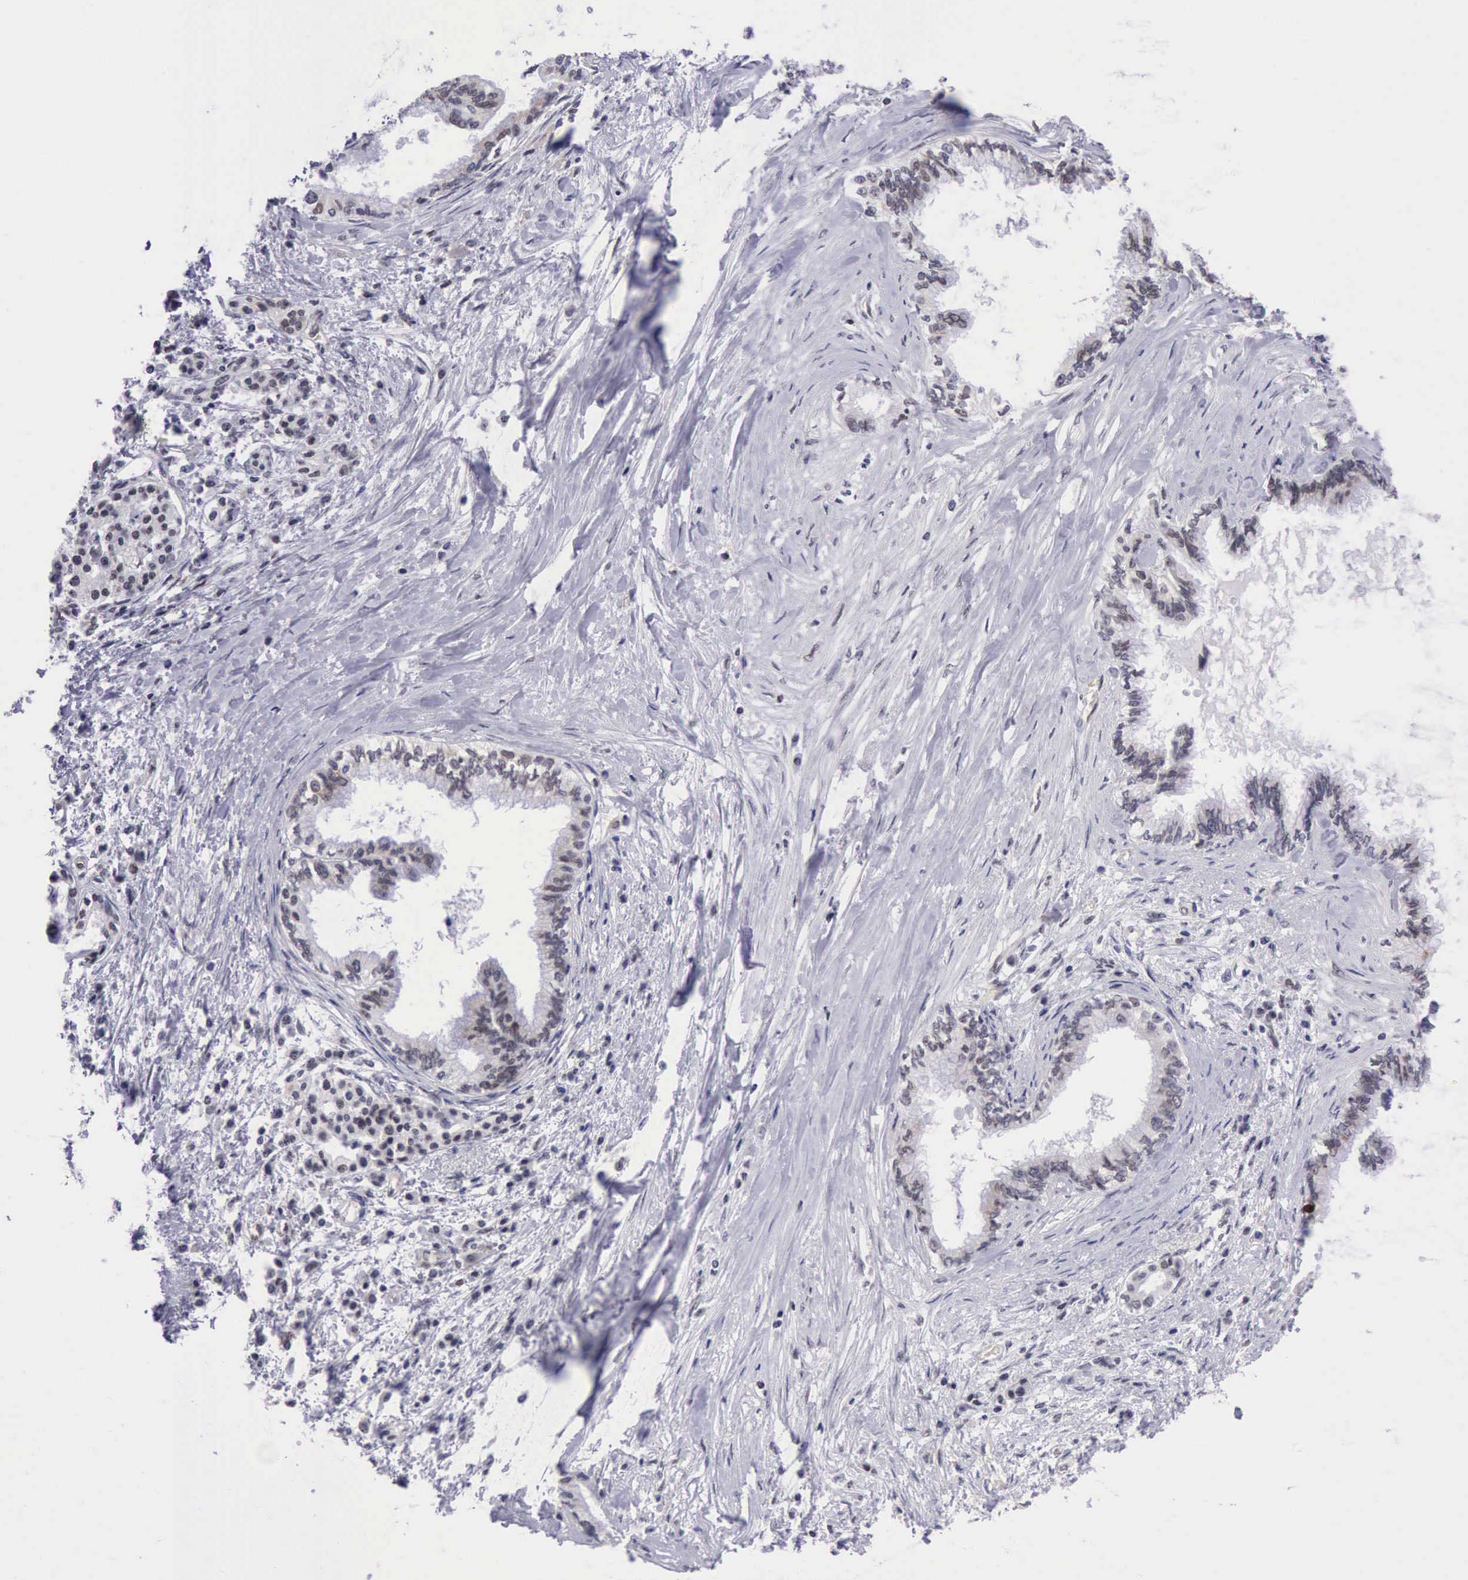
{"staining": {"intensity": "weak", "quantity": "25%-75%", "location": "nuclear"}, "tissue": "pancreatic cancer", "cell_type": "Tumor cells", "image_type": "cancer", "snomed": [{"axis": "morphology", "description": "Adenocarcinoma, NOS"}, {"axis": "topography", "description": "Pancreas"}], "caption": "Protein staining shows weak nuclear expression in approximately 25%-75% of tumor cells in pancreatic cancer.", "gene": "ERCC4", "patient": {"sex": "female", "age": 64}}